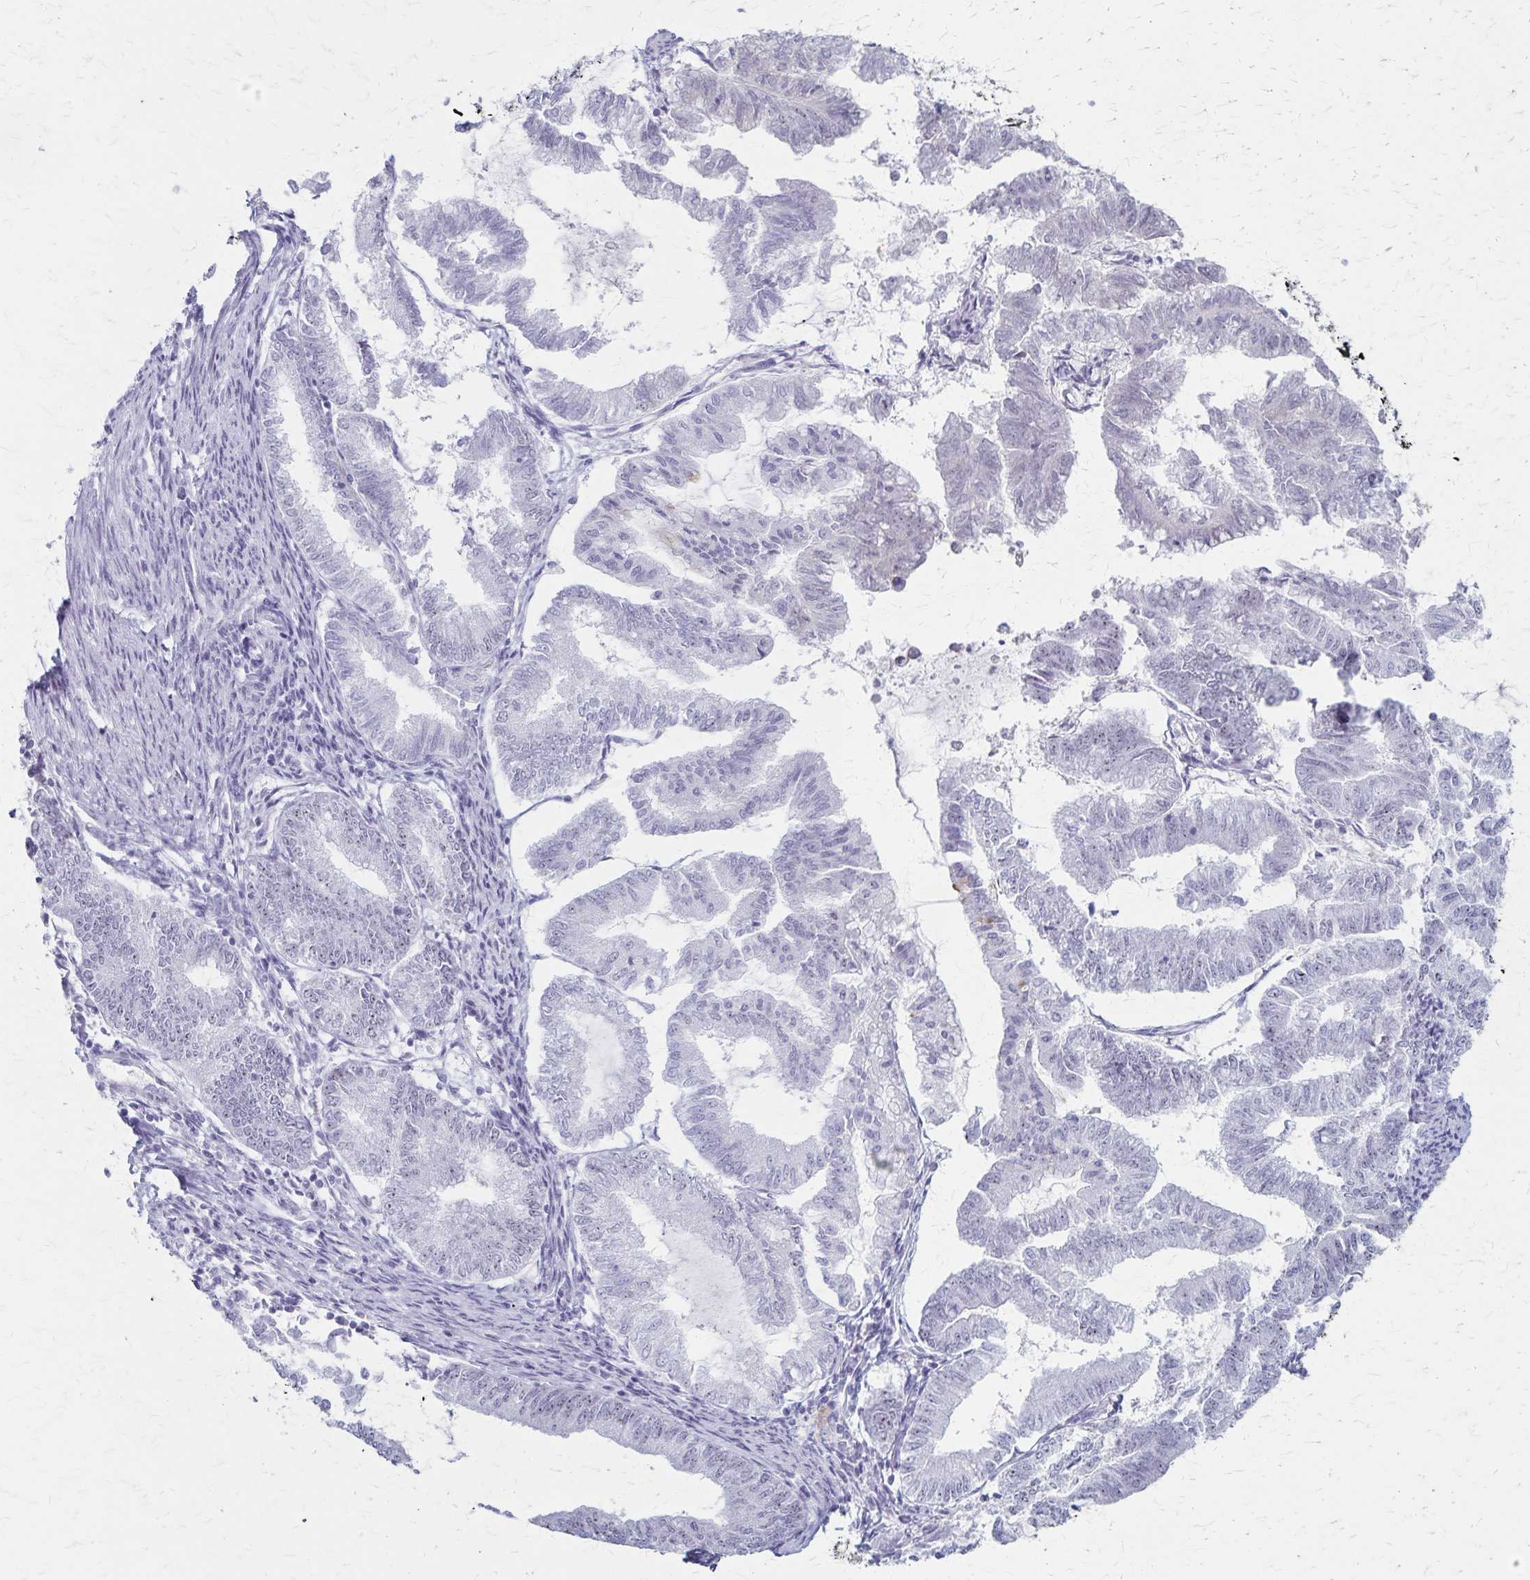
{"staining": {"intensity": "negative", "quantity": "none", "location": "none"}, "tissue": "endometrial cancer", "cell_type": "Tumor cells", "image_type": "cancer", "snomed": [{"axis": "morphology", "description": "Adenocarcinoma, NOS"}, {"axis": "topography", "description": "Endometrium"}], "caption": "High magnification brightfield microscopy of endometrial adenocarcinoma stained with DAB (brown) and counterstained with hematoxylin (blue): tumor cells show no significant positivity.", "gene": "DLK2", "patient": {"sex": "female", "age": 79}}